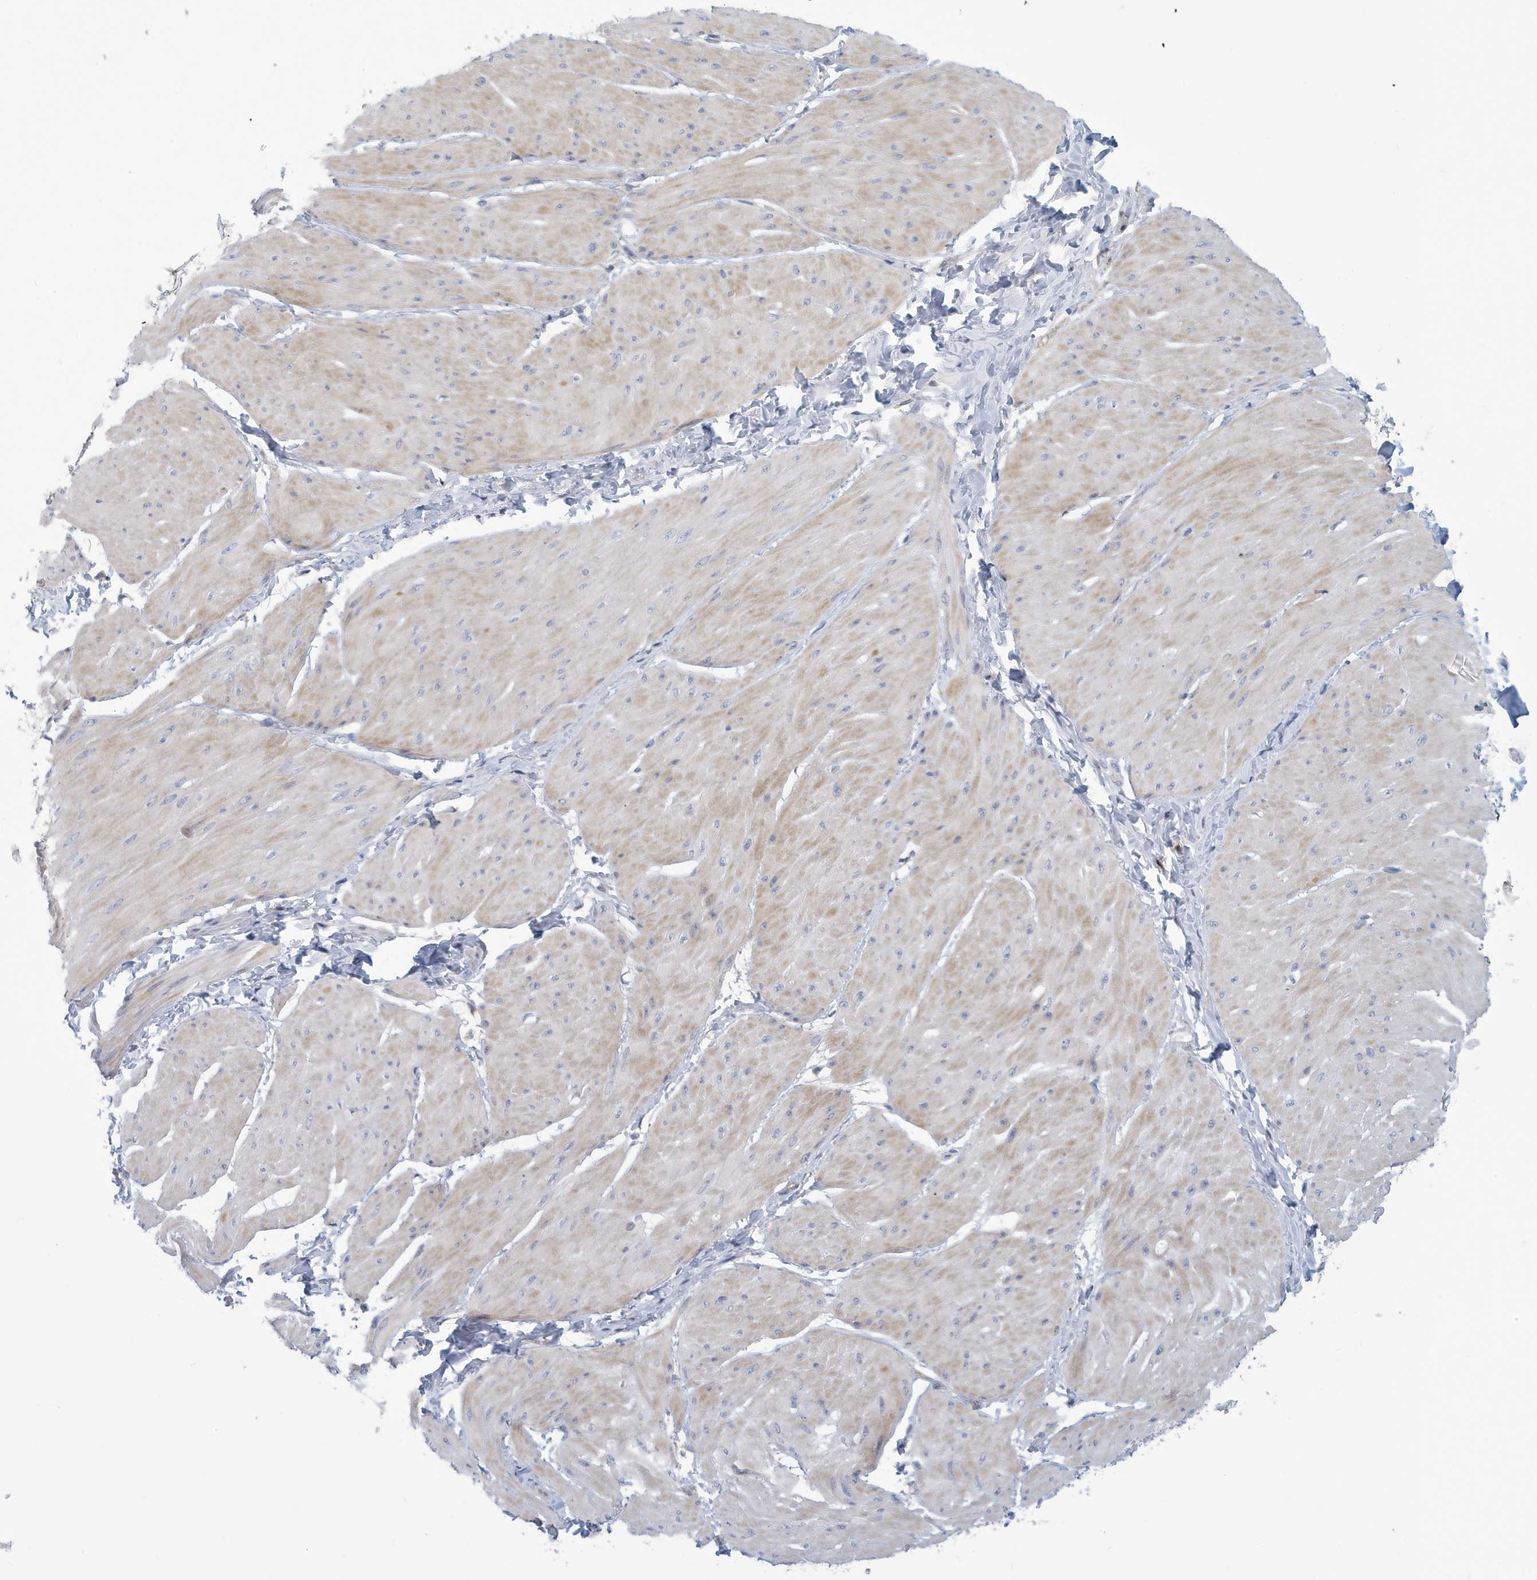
{"staining": {"intensity": "weak", "quantity": "25%-75%", "location": "cytoplasmic/membranous"}, "tissue": "smooth muscle", "cell_type": "Smooth muscle cells", "image_type": "normal", "snomed": [{"axis": "morphology", "description": "Urothelial carcinoma, High grade"}, {"axis": "topography", "description": "Urinary bladder"}], "caption": "Protein expression analysis of normal human smooth muscle reveals weak cytoplasmic/membranous expression in approximately 25%-75% of smooth muscle cells. (IHC, brightfield microscopy, high magnification).", "gene": "VTA1", "patient": {"sex": "male", "age": 46}}